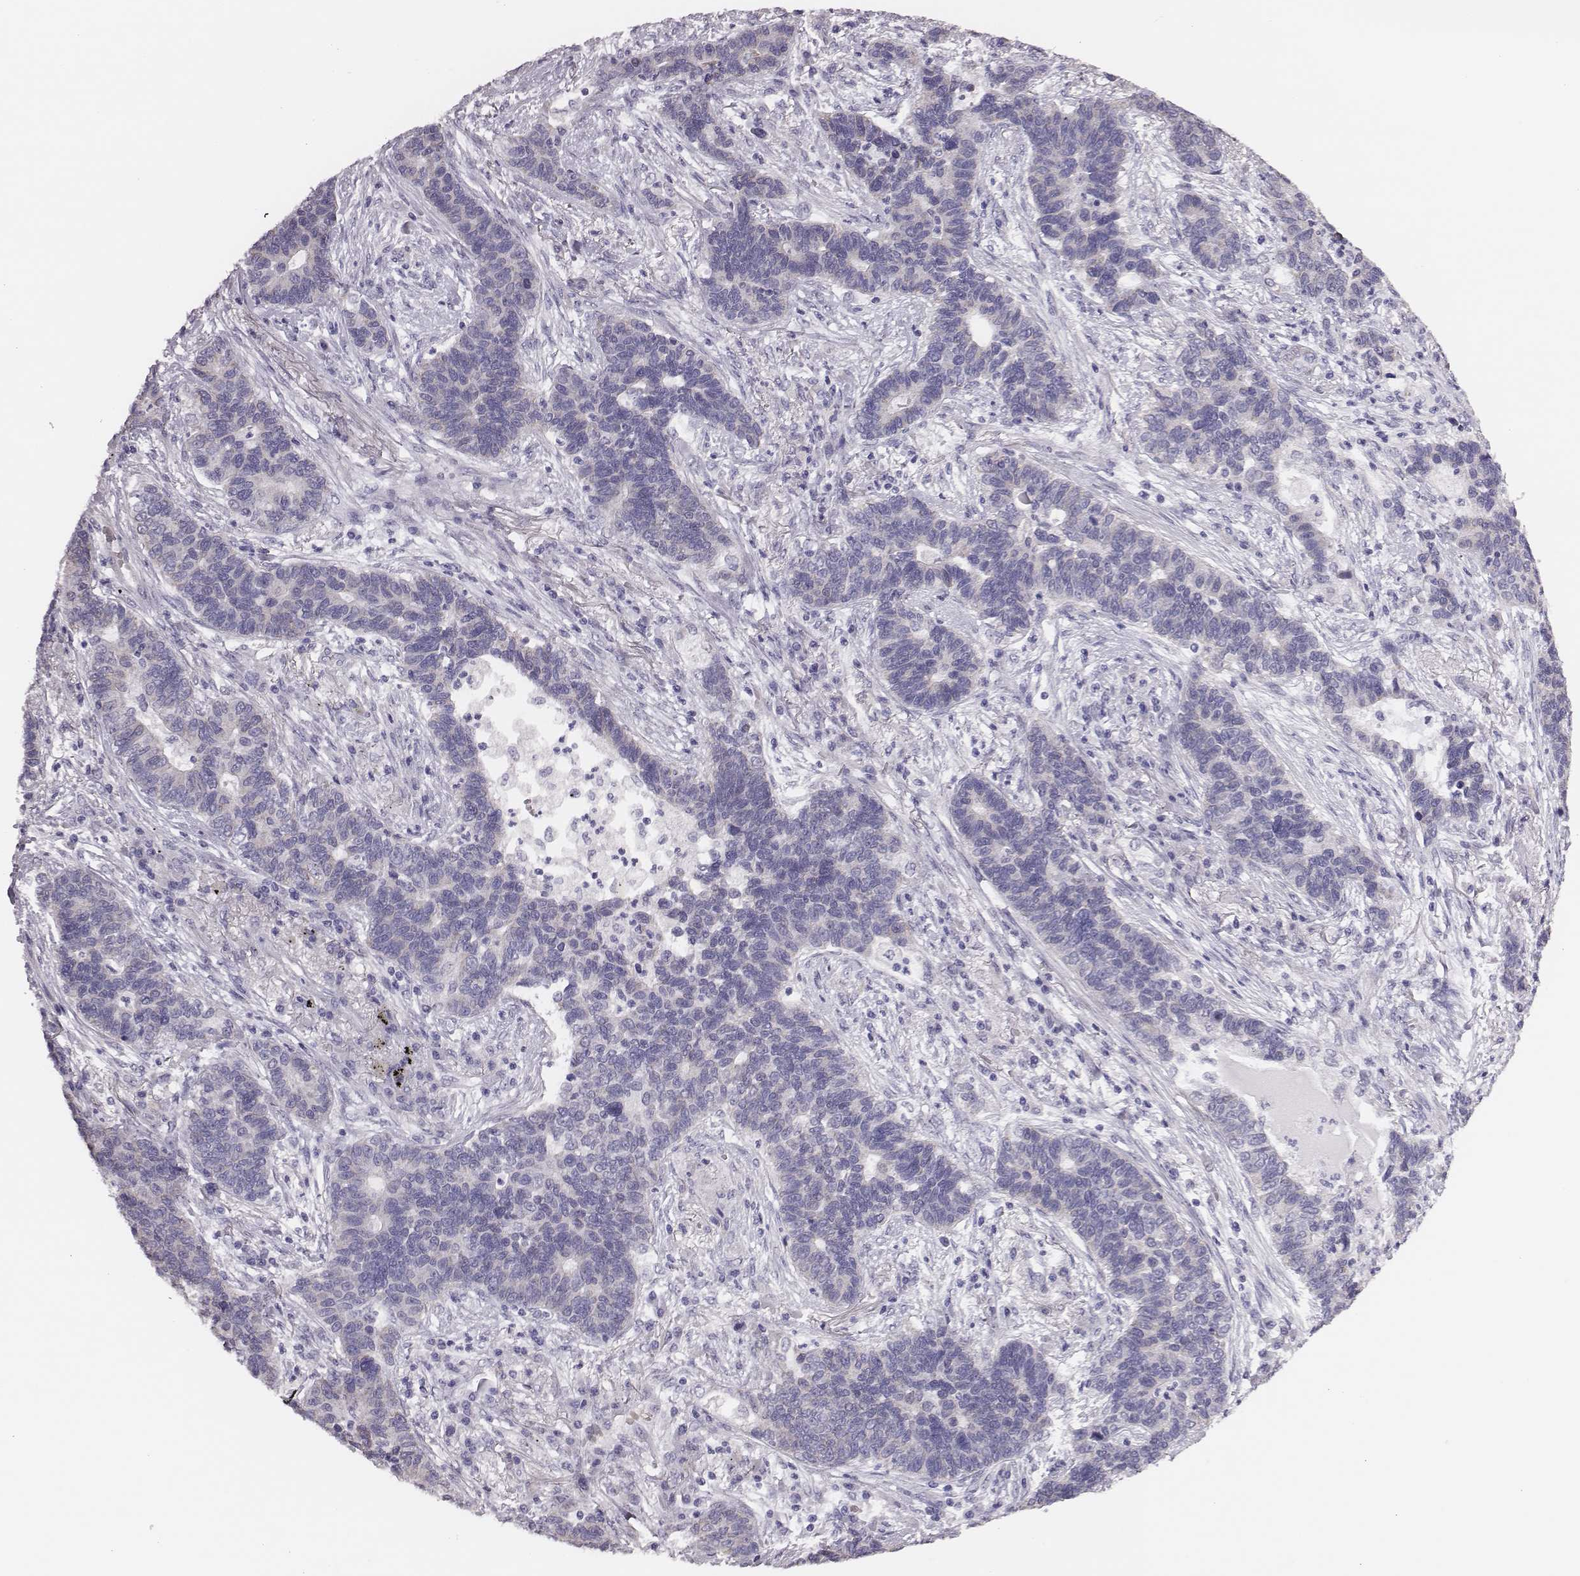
{"staining": {"intensity": "negative", "quantity": "none", "location": "none"}, "tissue": "lung cancer", "cell_type": "Tumor cells", "image_type": "cancer", "snomed": [{"axis": "morphology", "description": "Adenocarcinoma, NOS"}, {"axis": "topography", "description": "Lung"}], "caption": "This is a image of immunohistochemistry staining of adenocarcinoma (lung), which shows no staining in tumor cells.", "gene": "SCML2", "patient": {"sex": "female", "age": 57}}